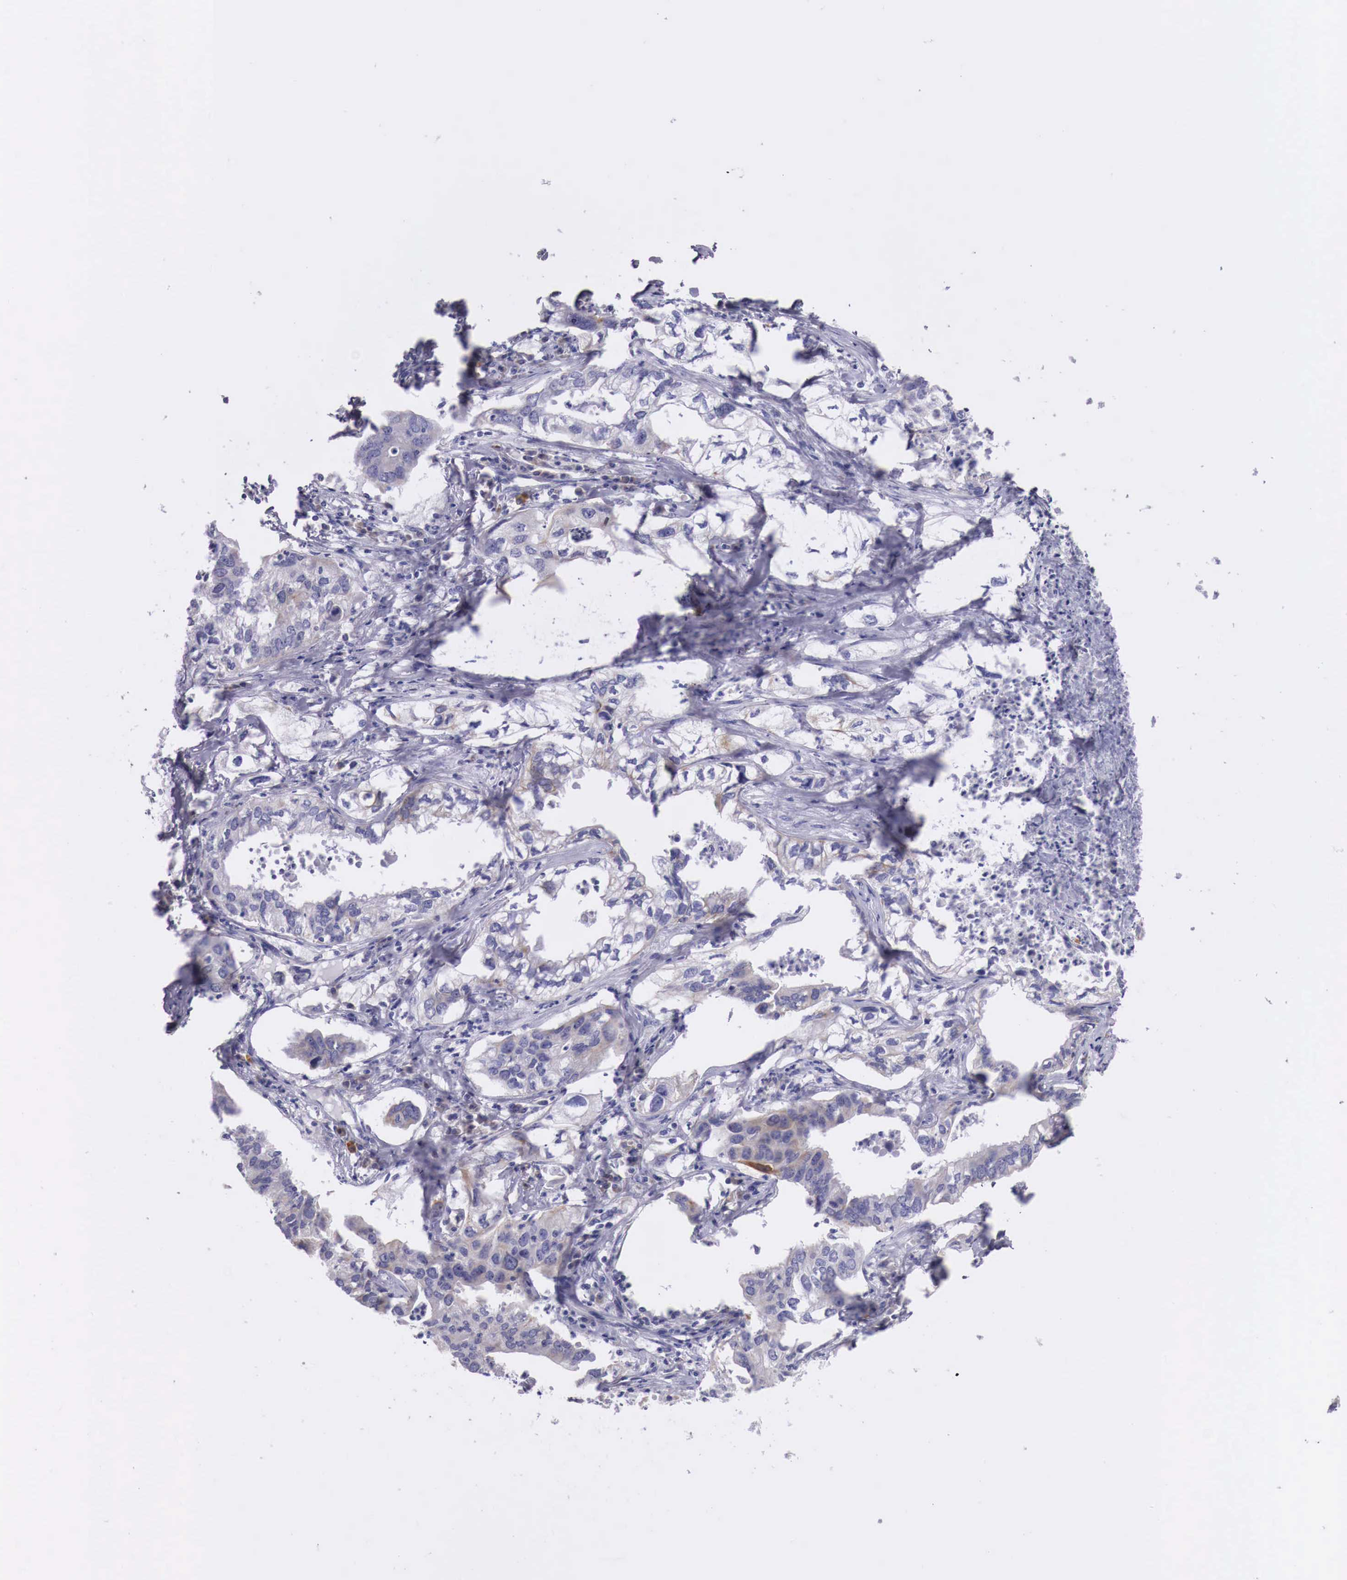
{"staining": {"intensity": "weak", "quantity": "25%-75%", "location": "cytoplasmic/membranous"}, "tissue": "lung cancer", "cell_type": "Tumor cells", "image_type": "cancer", "snomed": [{"axis": "morphology", "description": "Adenocarcinoma, NOS"}, {"axis": "topography", "description": "Lung"}], "caption": "Immunohistochemistry (IHC) of lung cancer (adenocarcinoma) exhibits low levels of weak cytoplasmic/membranous positivity in about 25%-75% of tumor cells.", "gene": "NREP", "patient": {"sex": "male", "age": 48}}